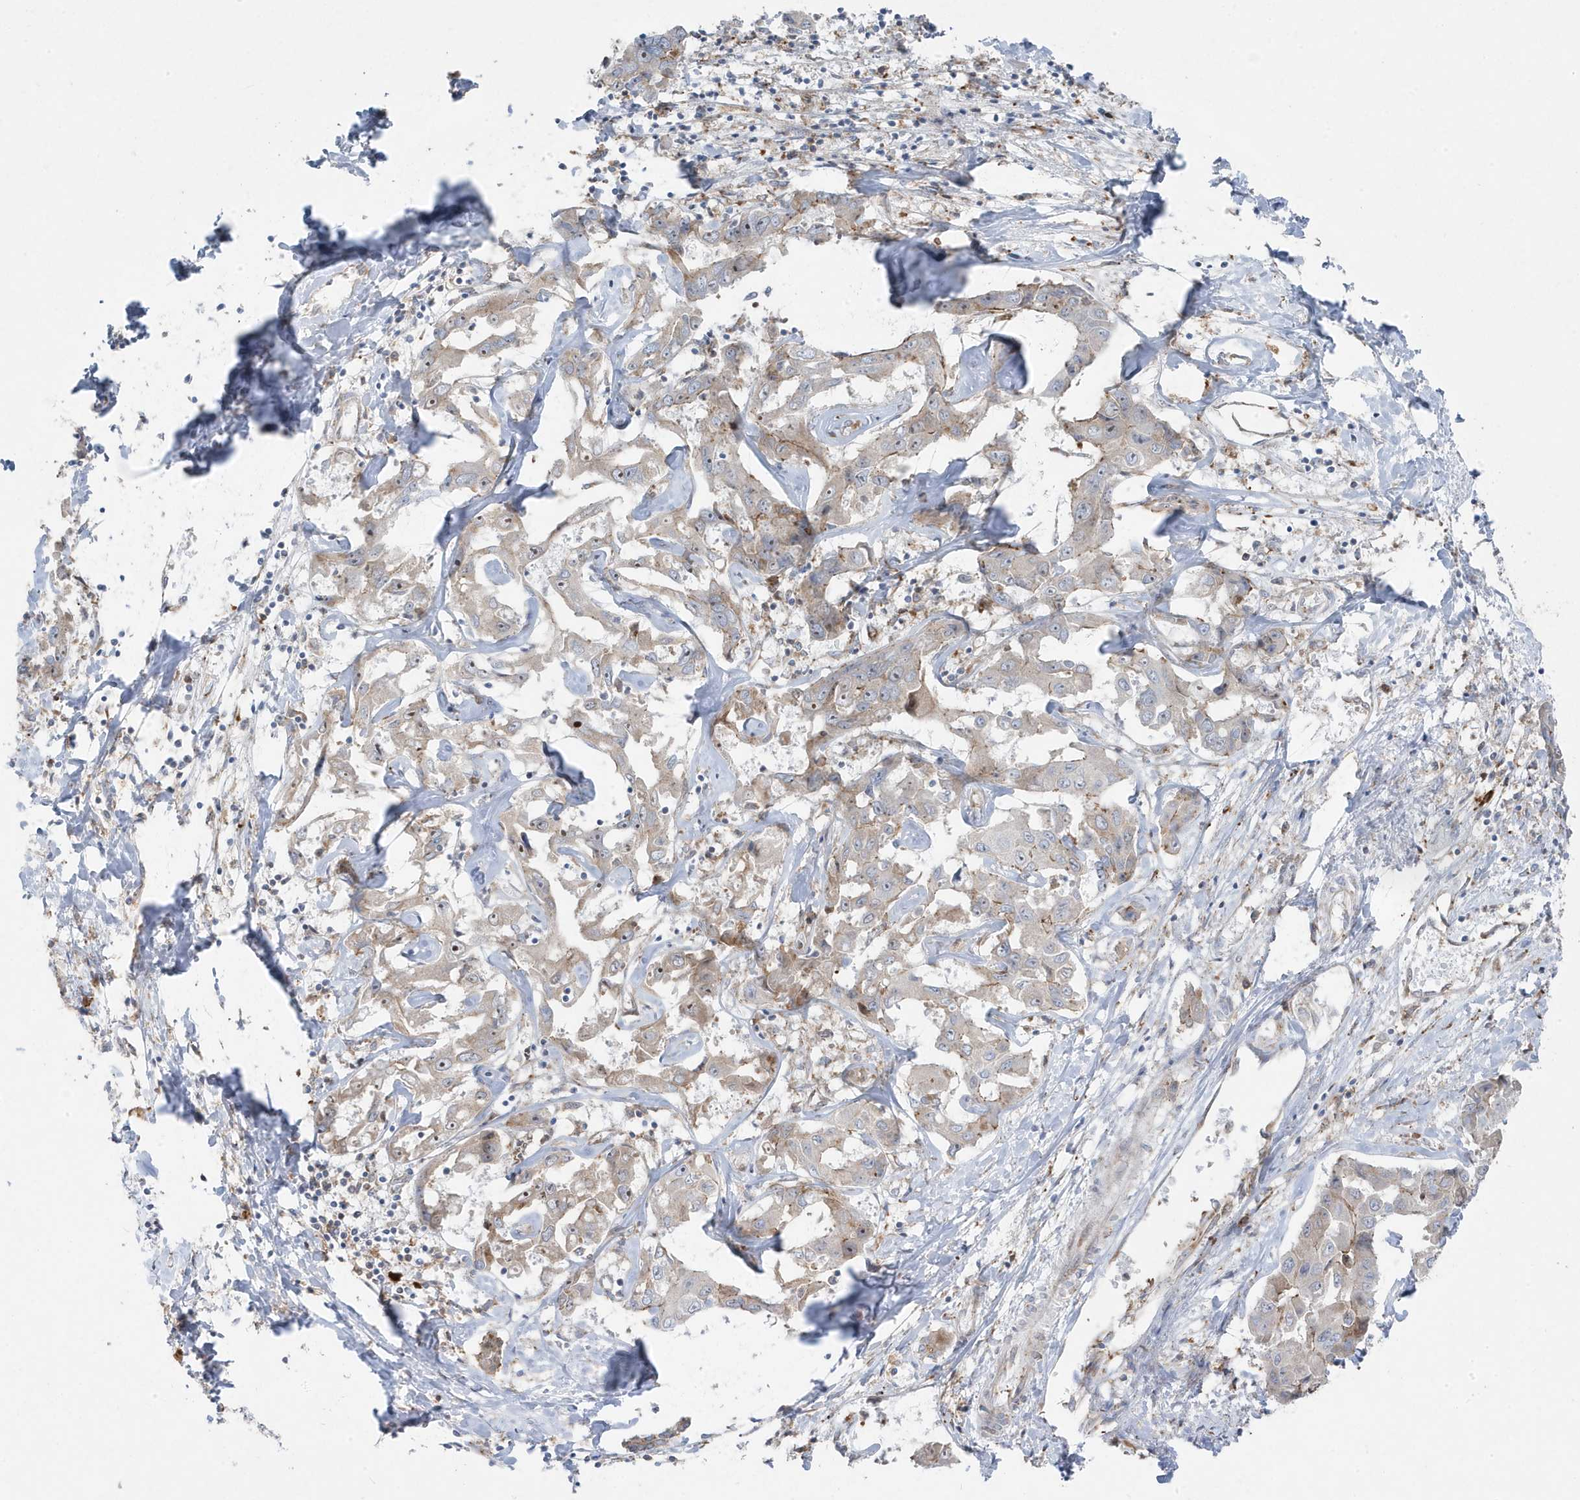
{"staining": {"intensity": "weak", "quantity": "25%-75%", "location": "cytoplasmic/membranous"}, "tissue": "liver cancer", "cell_type": "Tumor cells", "image_type": "cancer", "snomed": [{"axis": "morphology", "description": "Cholangiocarcinoma"}, {"axis": "topography", "description": "Liver"}], "caption": "Liver cholangiocarcinoma was stained to show a protein in brown. There is low levels of weak cytoplasmic/membranous staining in about 25%-75% of tumor cells.", "gene": "ZNF654", "patient": {"sex": "male", "age": 59}}